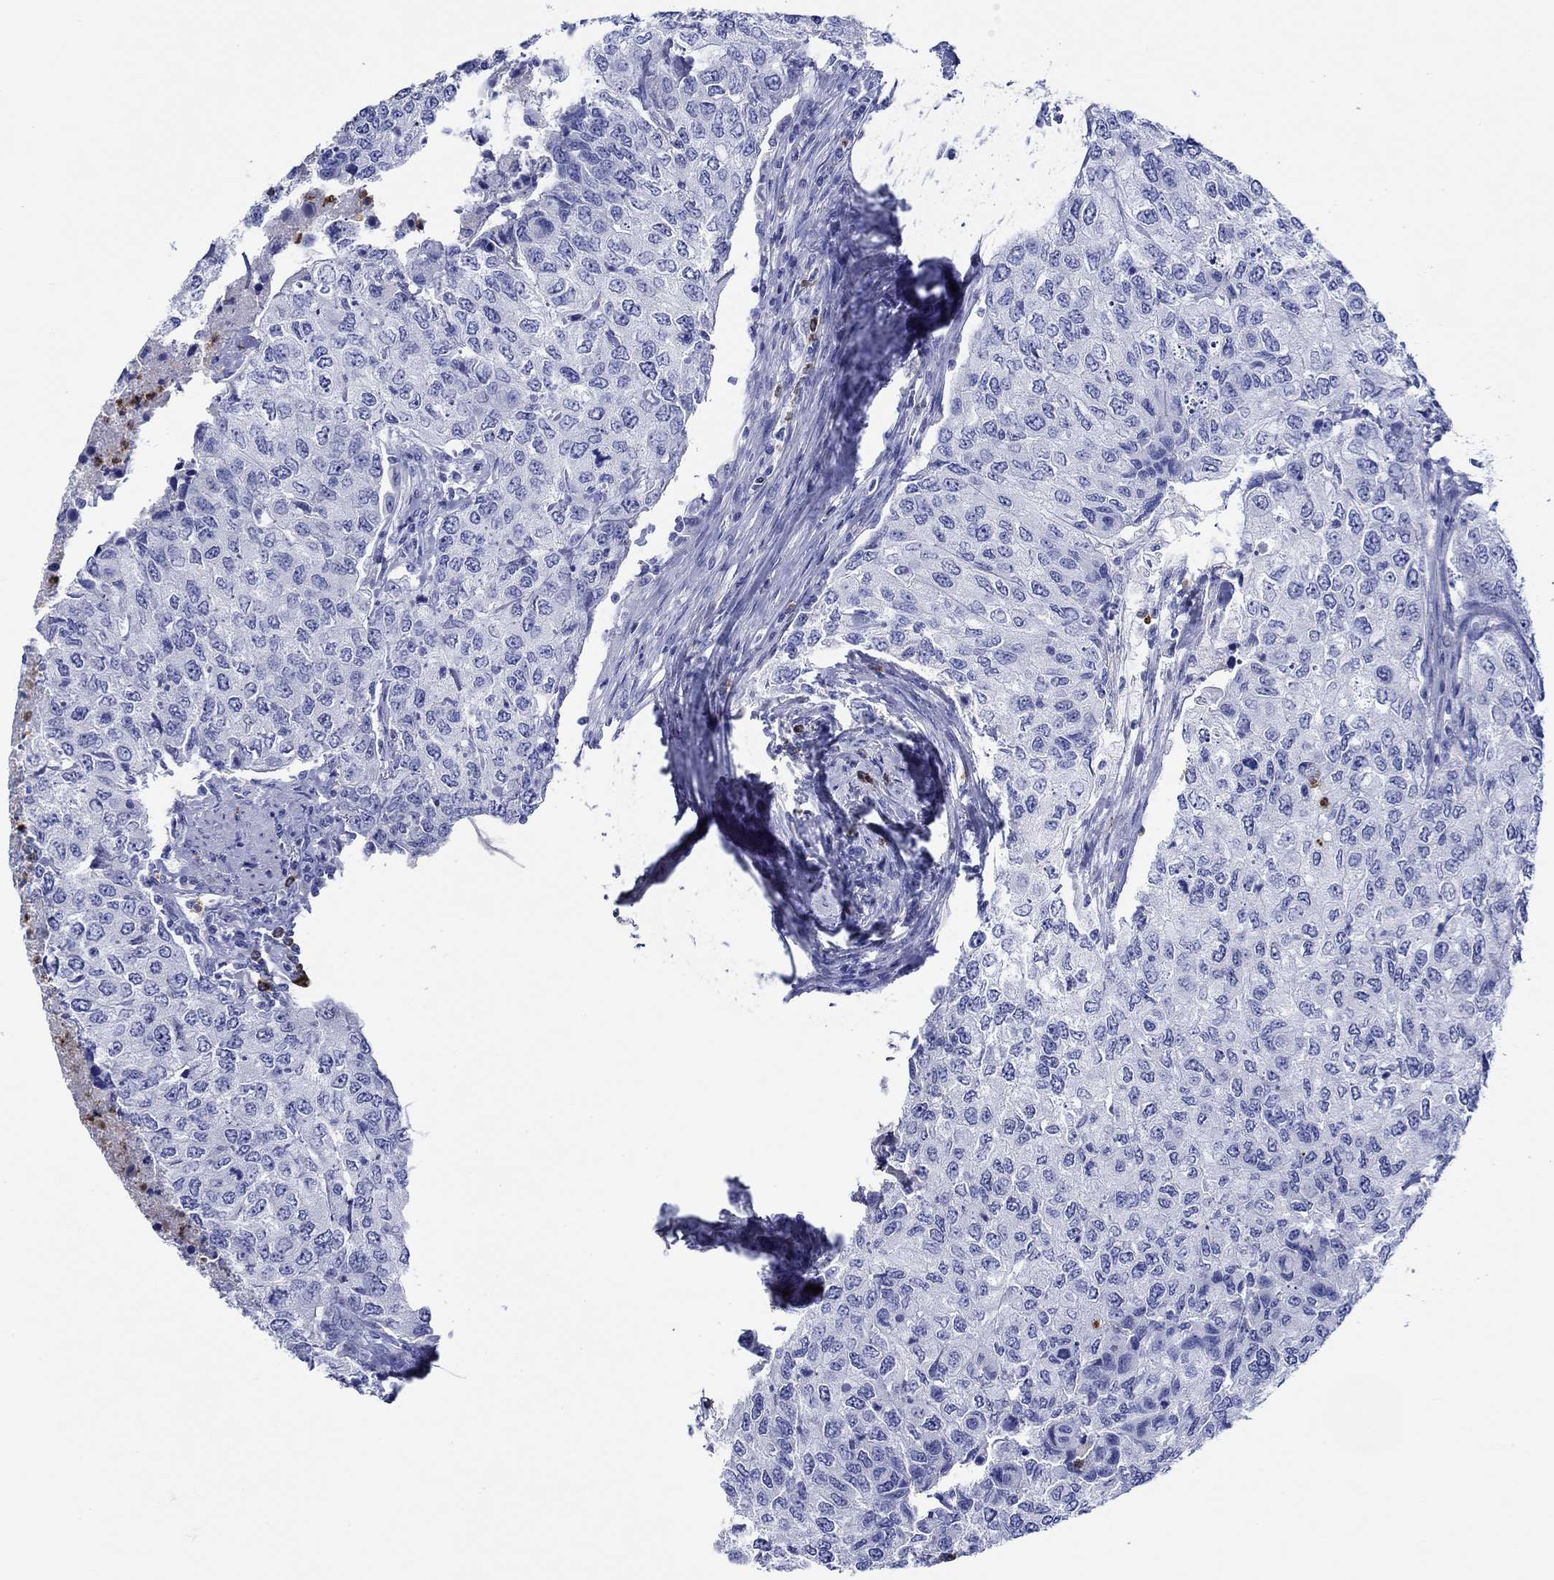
{"staining": {"intensity": "negative", "quantity": "none", "location": "none"}, "tissue": "urothelial cancer", "cell_type": "Tumor cells", "image_type": "cancer", "snomed": [{"axis": "morphology", "description": "Urothelial carcinoma, High grade"}, {"axis": "topography", "description": "Urinary bladder"}], "caption": "Immunohistochemical staining of urothelial cancer demonstrates no significant positivity in tumor cells.", "gene": "EPX", "patient": {"sex": "female", "age": 78}}